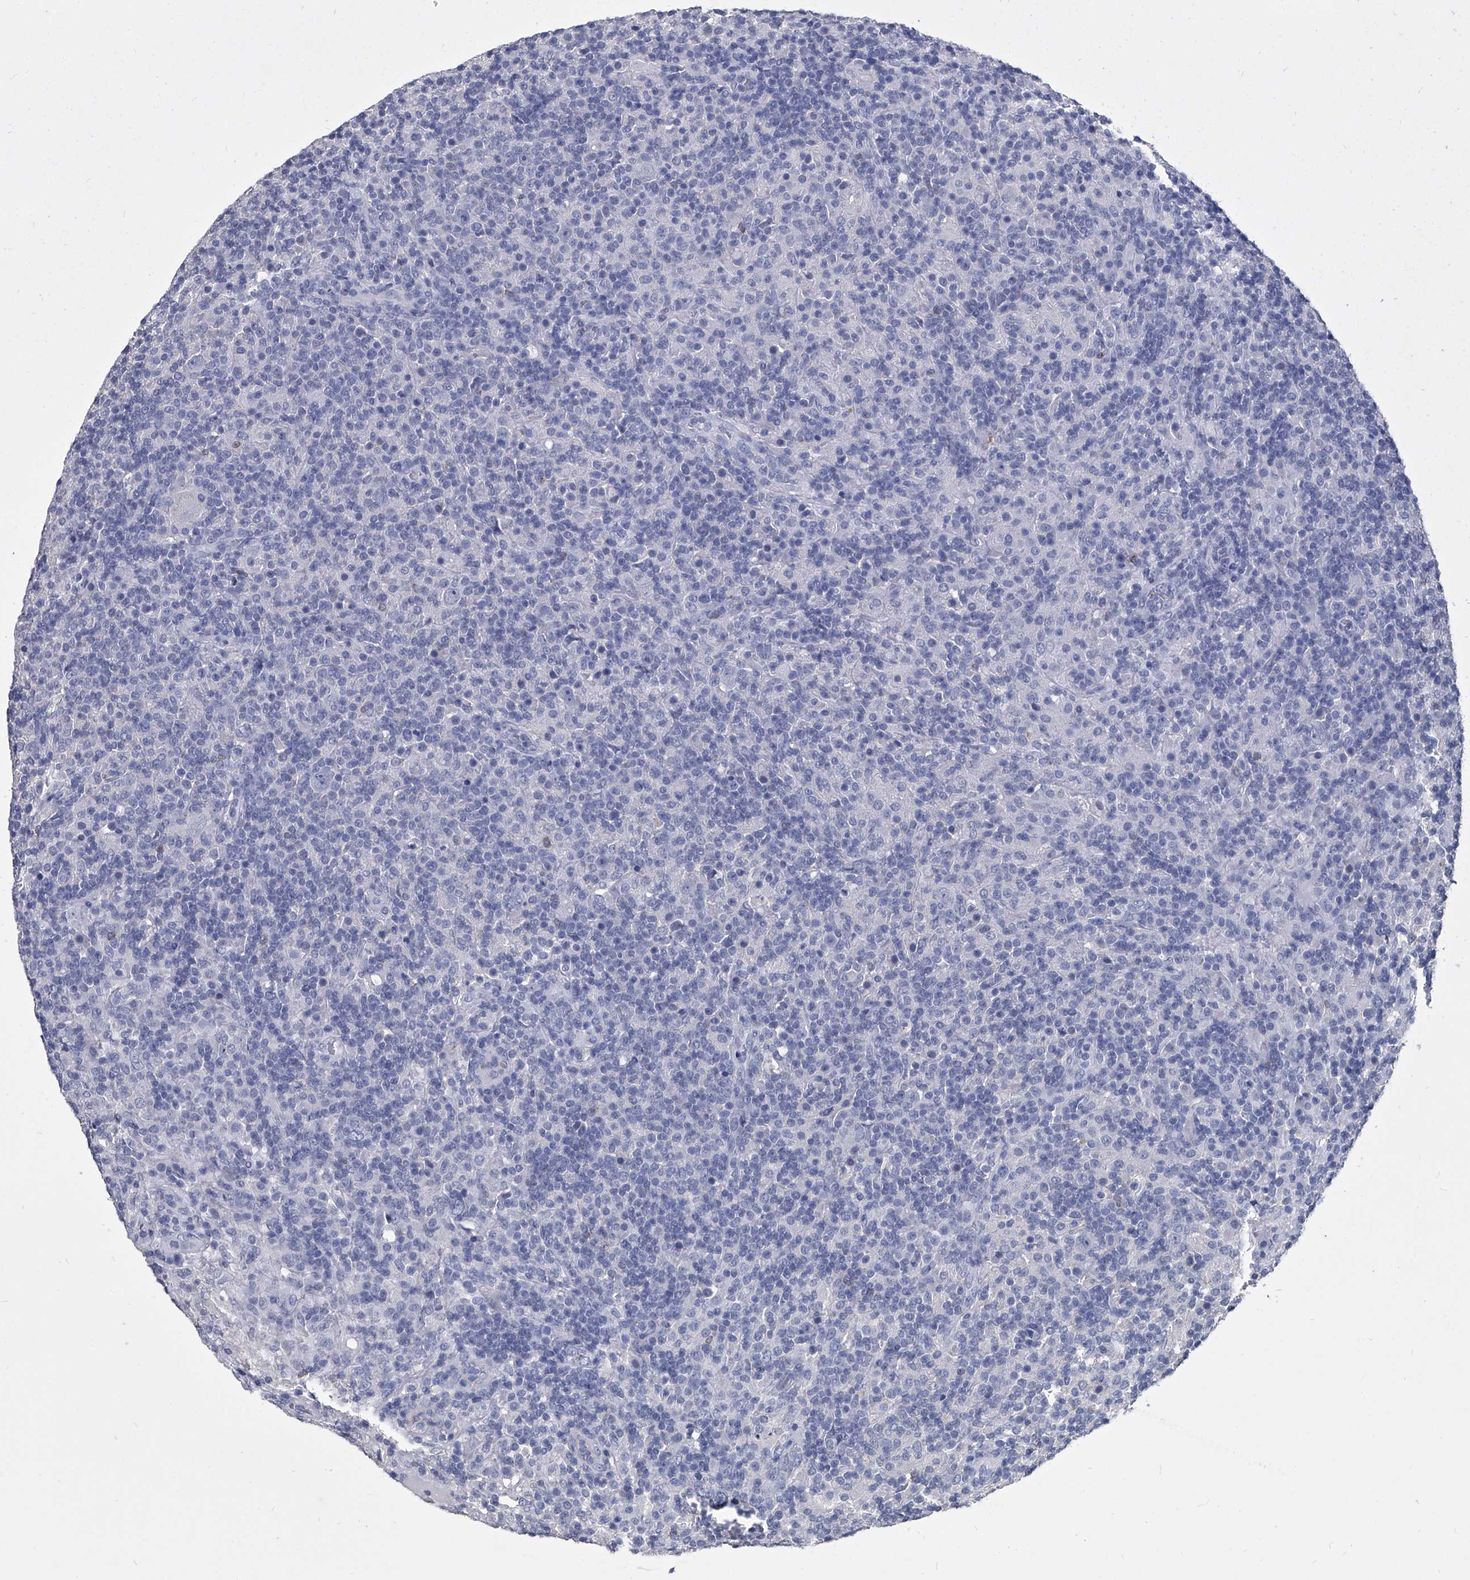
{"staining": {"intensity": "negative", "quantity": "none", "location": "none"}, "tissue": "lymphoma", "cell_type": "Tumor cells", "image_type": "cancer", "snomed": [{"axis": "morphology", "description": "Hodgkin's disease, NOS"}, {"axis": "topography", "description": "Lymph node"}], "caption": "This is a histopathology image of immunohistochemistry staining of Hodgkin's disease, which shows no staining in tumor cells.", "gene": "BCAS1", "patient": {"sex": "male", "age": 70}}